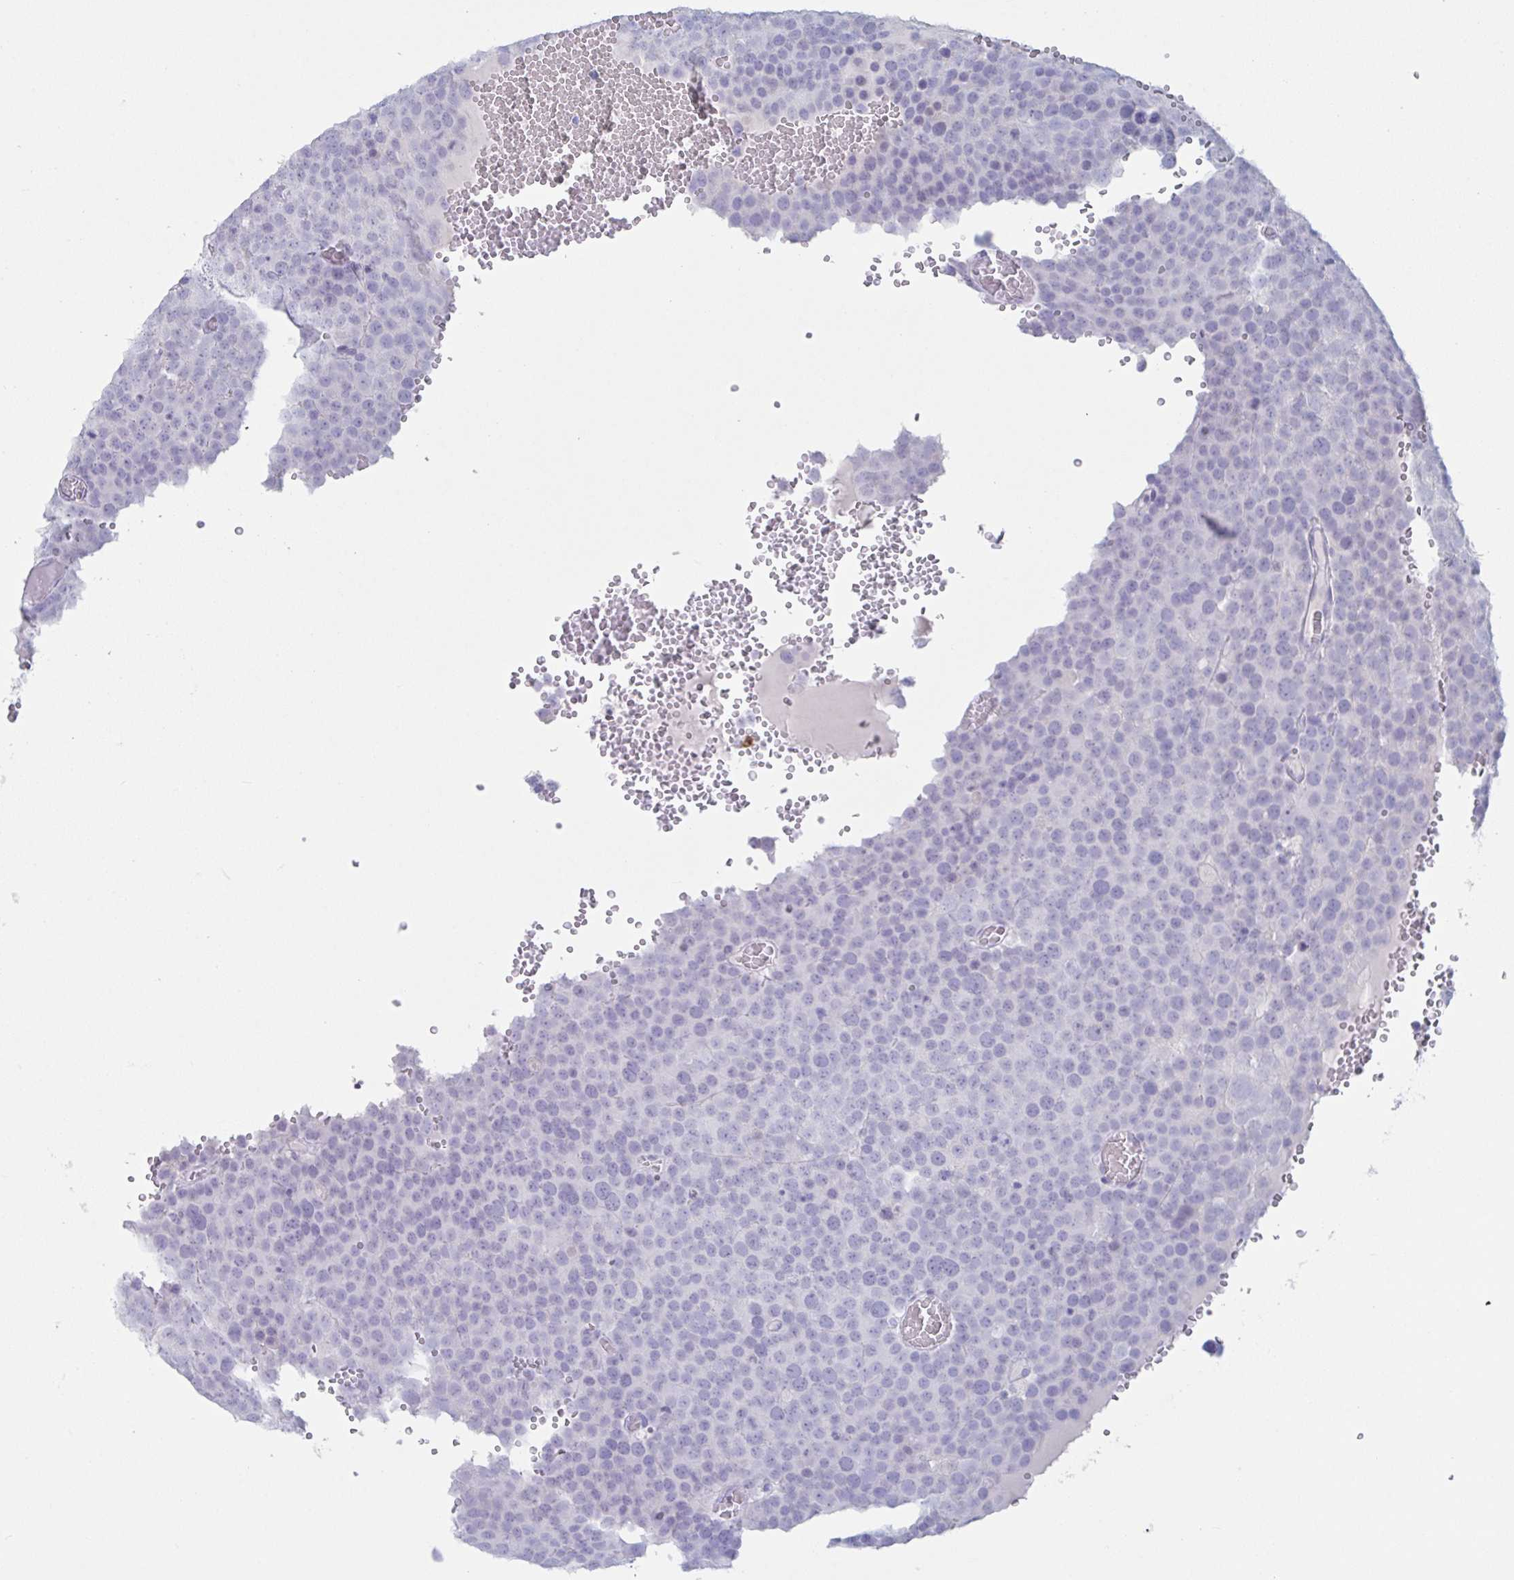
{"staining": {"intensity": "negative", "quantity": "none", "location": "none"}, "tissue": "testis cancer", "cell_type": "Tumor cells", "image_type": "cancer", "snomed": [{"axis": "morphology", "description": "Seminoma, NOS"}, {"axis": "topography", "description": "Testis"}], "caption": "This is an IHC histopathology image of human testis cancer. There is no positivity in tumor cells.", "gene": "CYP4F11", "patient": {"sex": "male", "age": 71}}